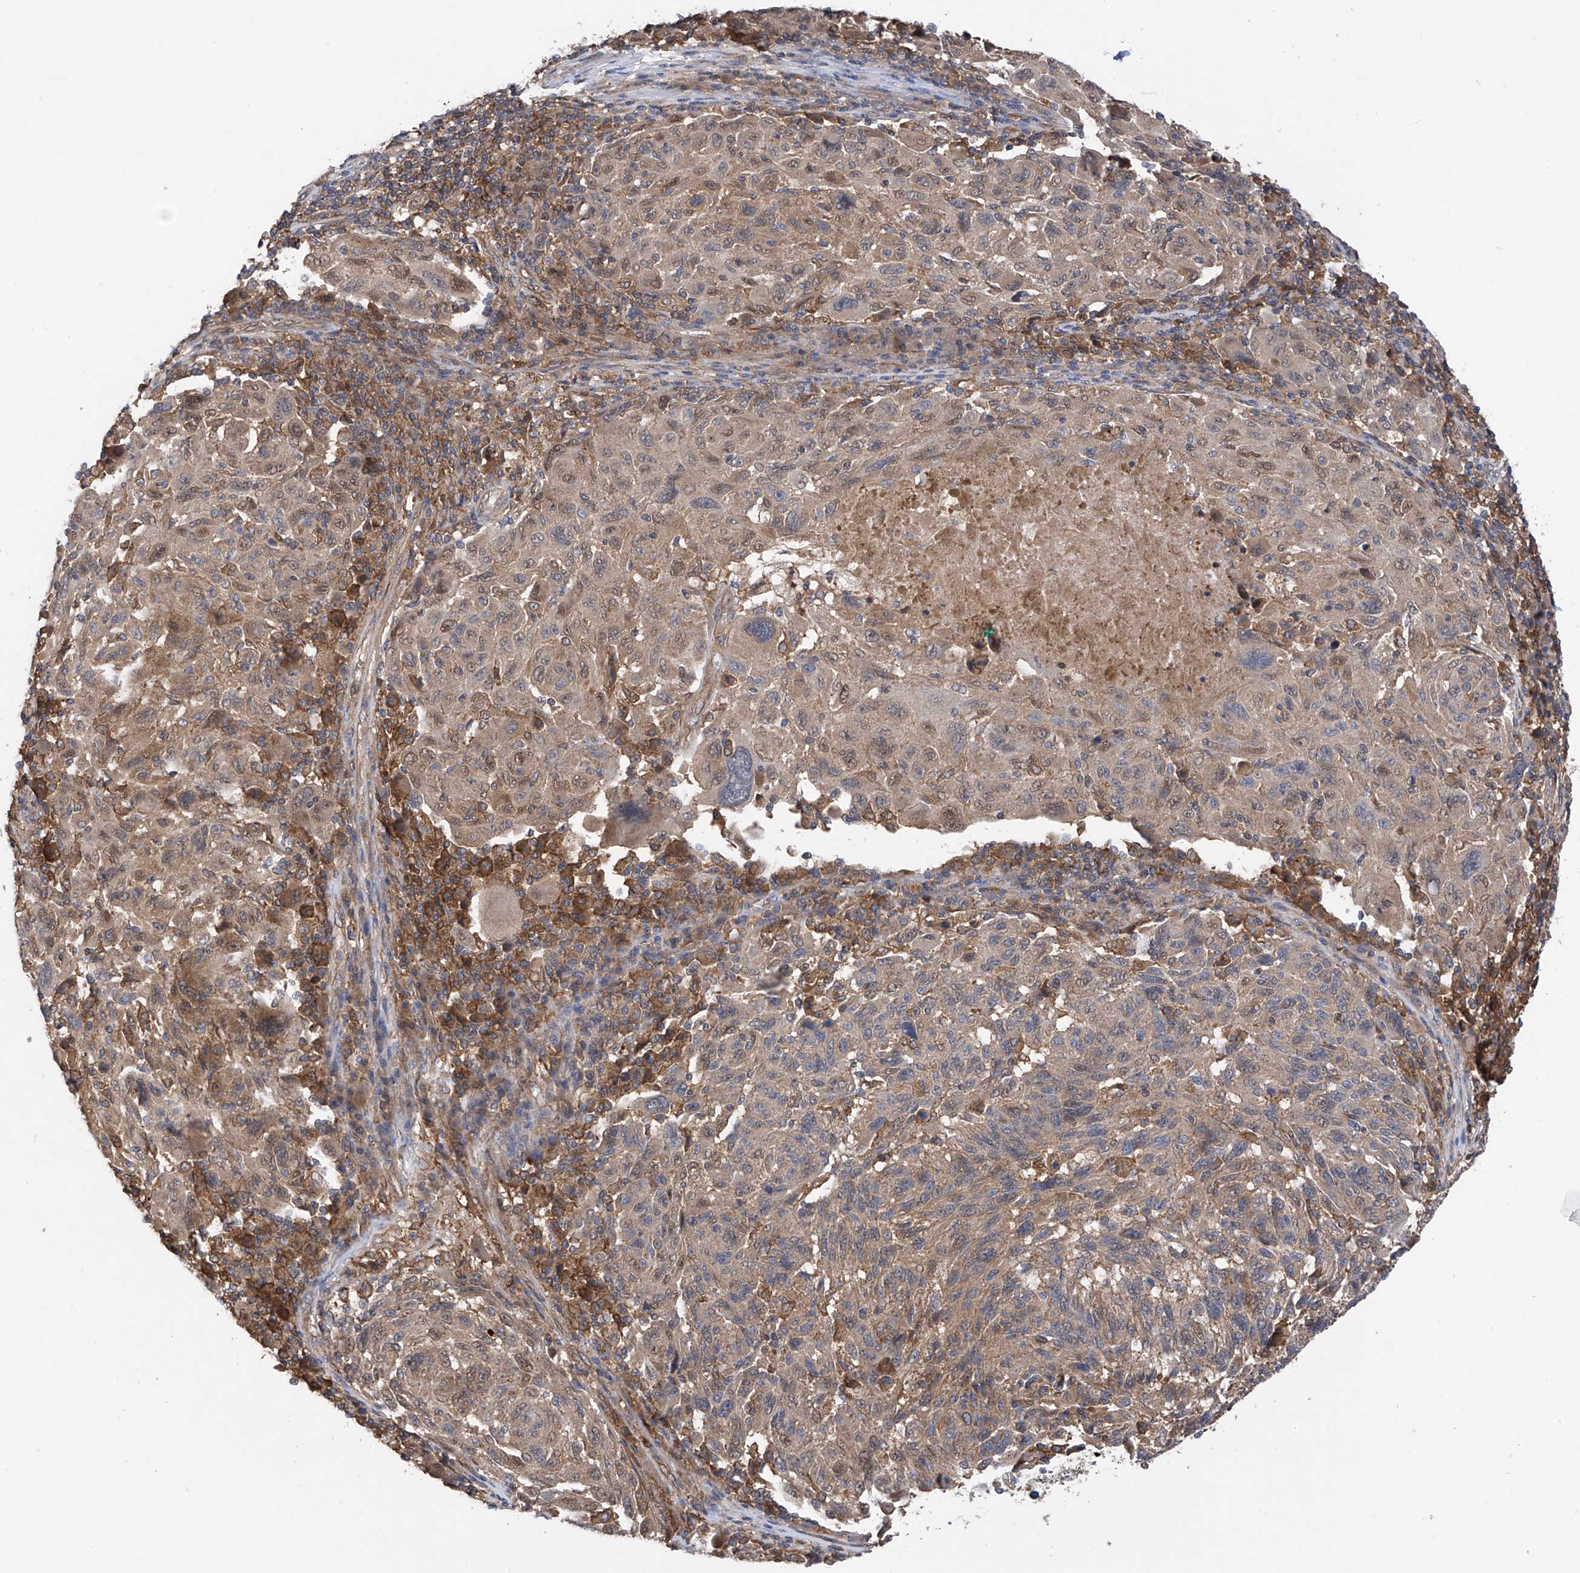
{"staining": {"intensity": "weak", "quantity": ">75%", "location": "cytoplasmic/membranous"}, "tissue": "melanoma", "cell_type": "Tumor cells", "image_type": "cancer", "snomed": [{"axis": "morphology", "description": "Malignant melanoma, NOS"}, {"axis": "topography", "description": "Skin"}], "caption": "The photomicrograph reveals staining of melanoma, revealing weak cytoplasmic/membranous protein positivity (brown color) within tumor cells.", "gene": "CHPF", "patient": {"sex": "male", "age": 53}}